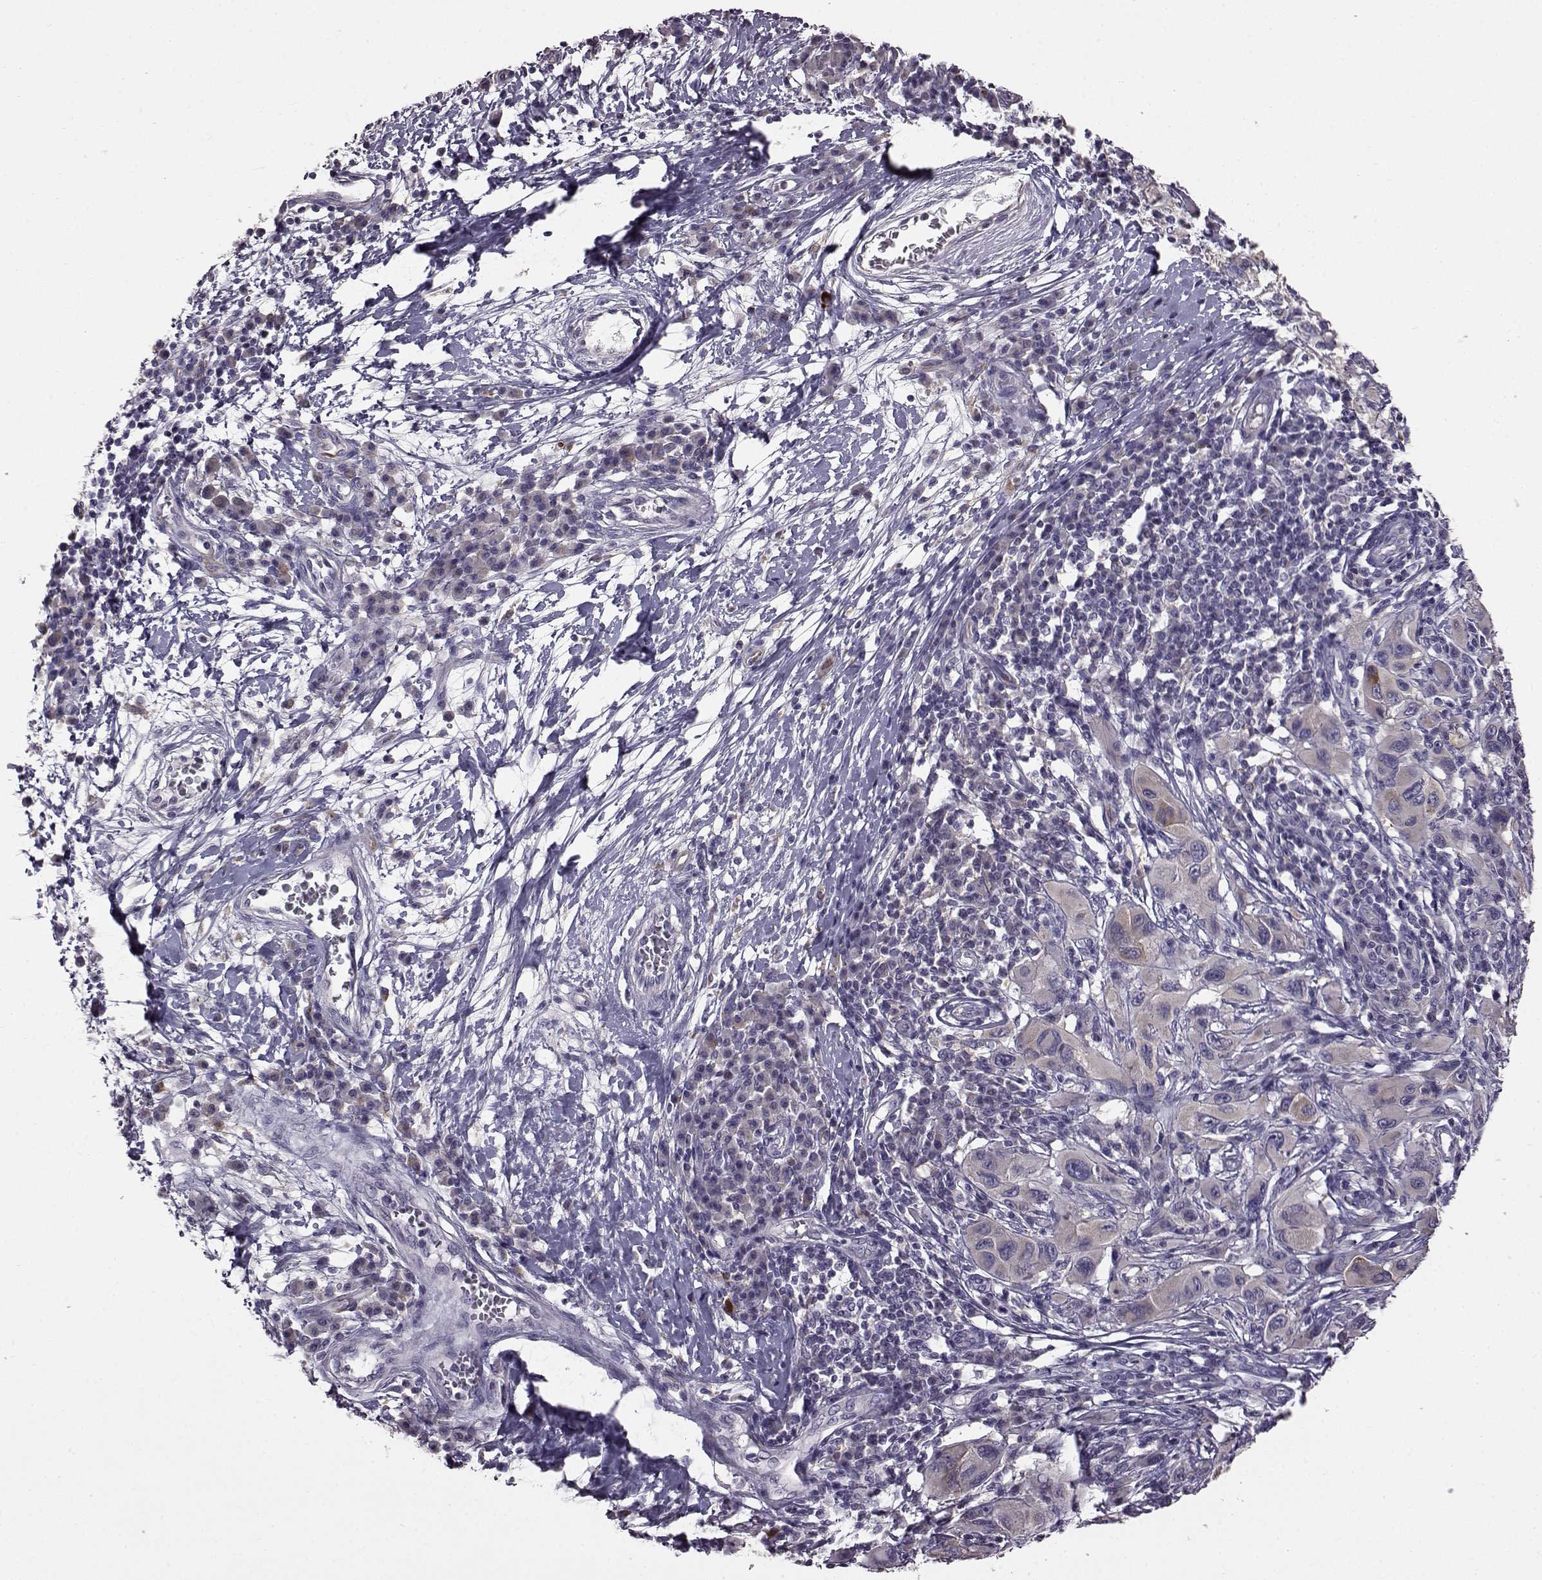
{"staining": {"intensity": "negative", "quantity": "none", "location": "none"}, "tissue": "melanoma", "cell_type": "Tumor cells", "image_type": "cancer", "snomed": [{"axis": "morphology", "description": "Malignant melanoma, NOS"}, {"axis": "topography", "description": "Skin"}], "caption": "Immunohistochemistry micrograph of neoplastic tissue: human malignant melanoma stained with DAB exhibits no significant protein staining in tumor cells.", "gene": "ADGRG2", "patient": {"sex": "male", "age": 53}}